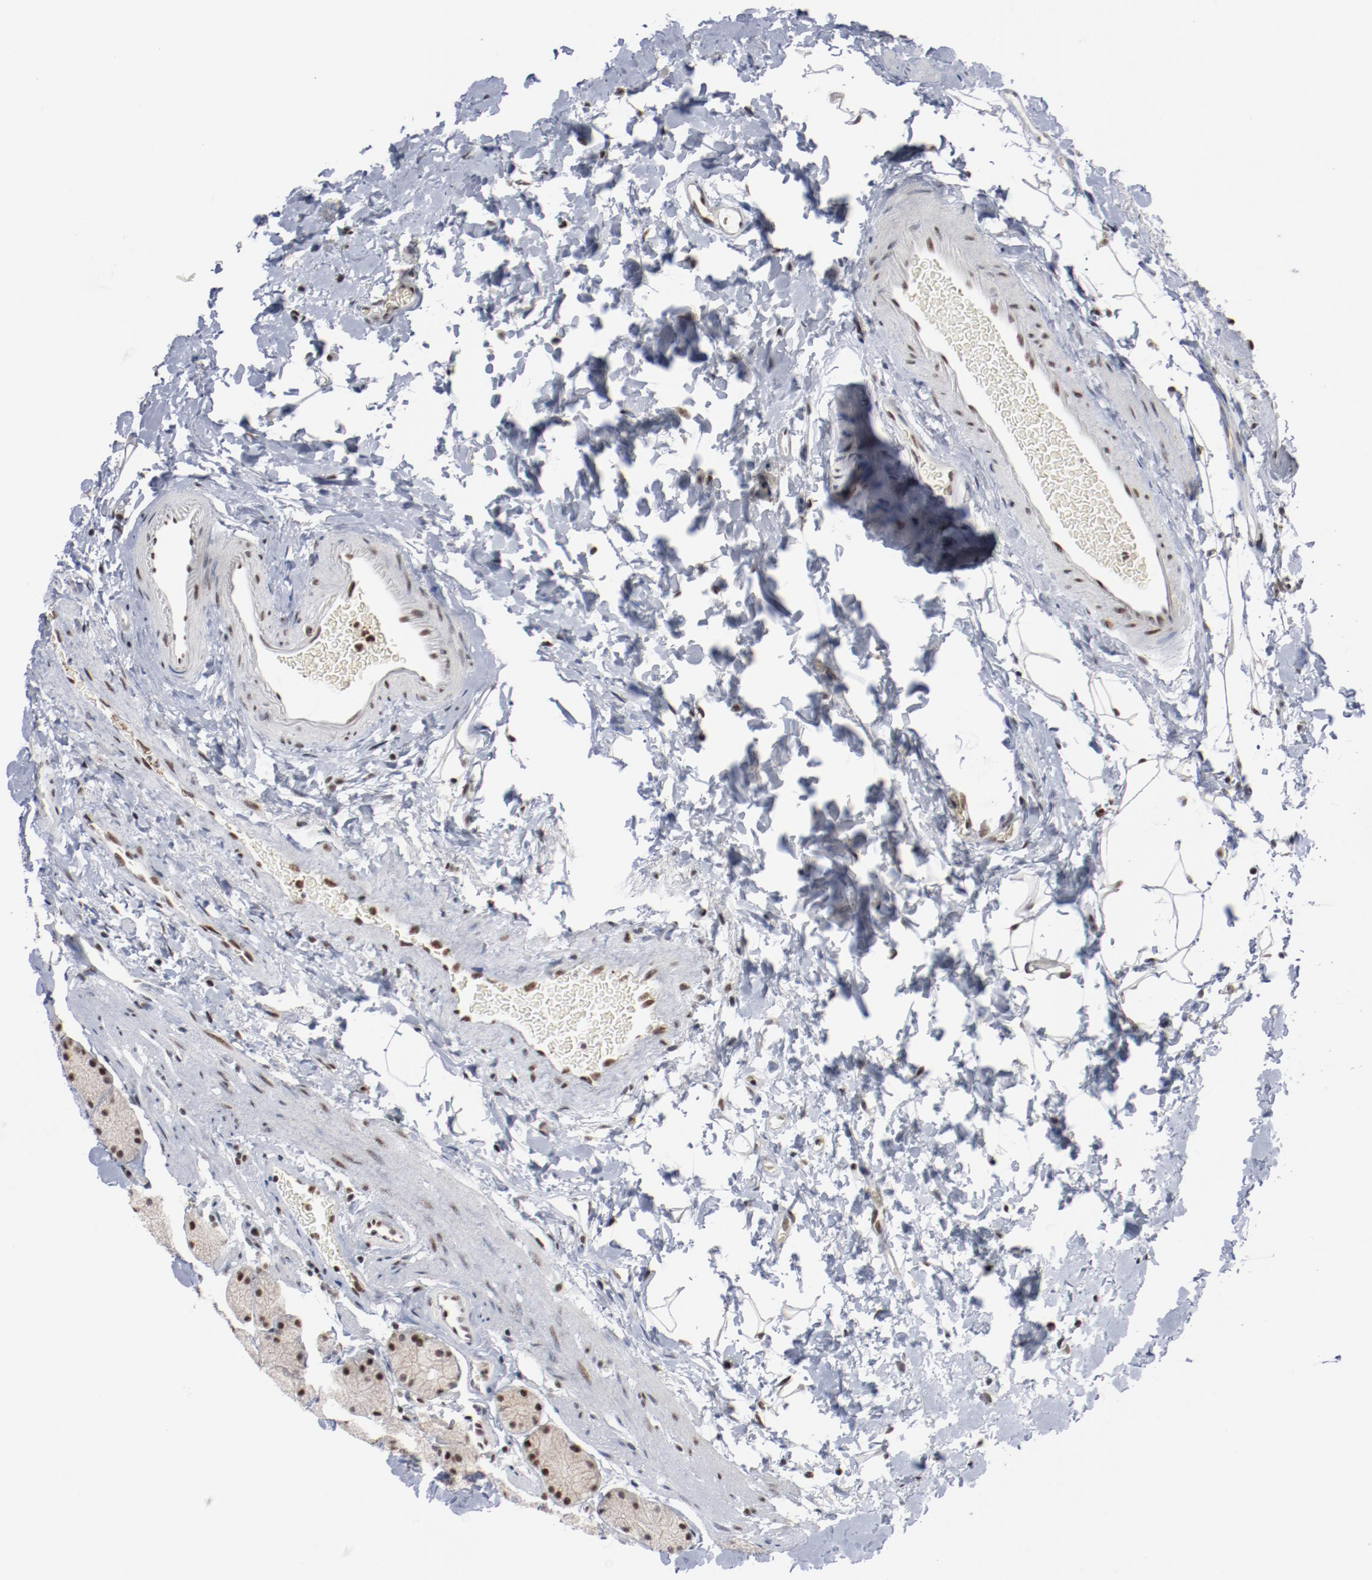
{"staining": {"intensity": "moderate", "quantity": ">75%", "location": "cytoplasmic/membranous,nuclear"}, "tissue": "stomach", "cell_type": "Glandular cells", "image_type": "normal", "snomed": [{"axis": "morphology", "description": "Normal tissue, NOS"}, {"axis": "topography", "description": "Stomach, upper"}, {"axis": "topography", "description": "Stomach"}], "caption": "Brown immunohistochemical staining in unremarkable human stomach shows moderate cytoplasmic/membranous,nuclear positivity in approximately >75% of glandular cells. (DAB (3,3'-diaminobenzidine) IHC with brightfield microscopy, high magnification).", "gene": "BUB3", "patient": {"sex": "male", "age": 76}}